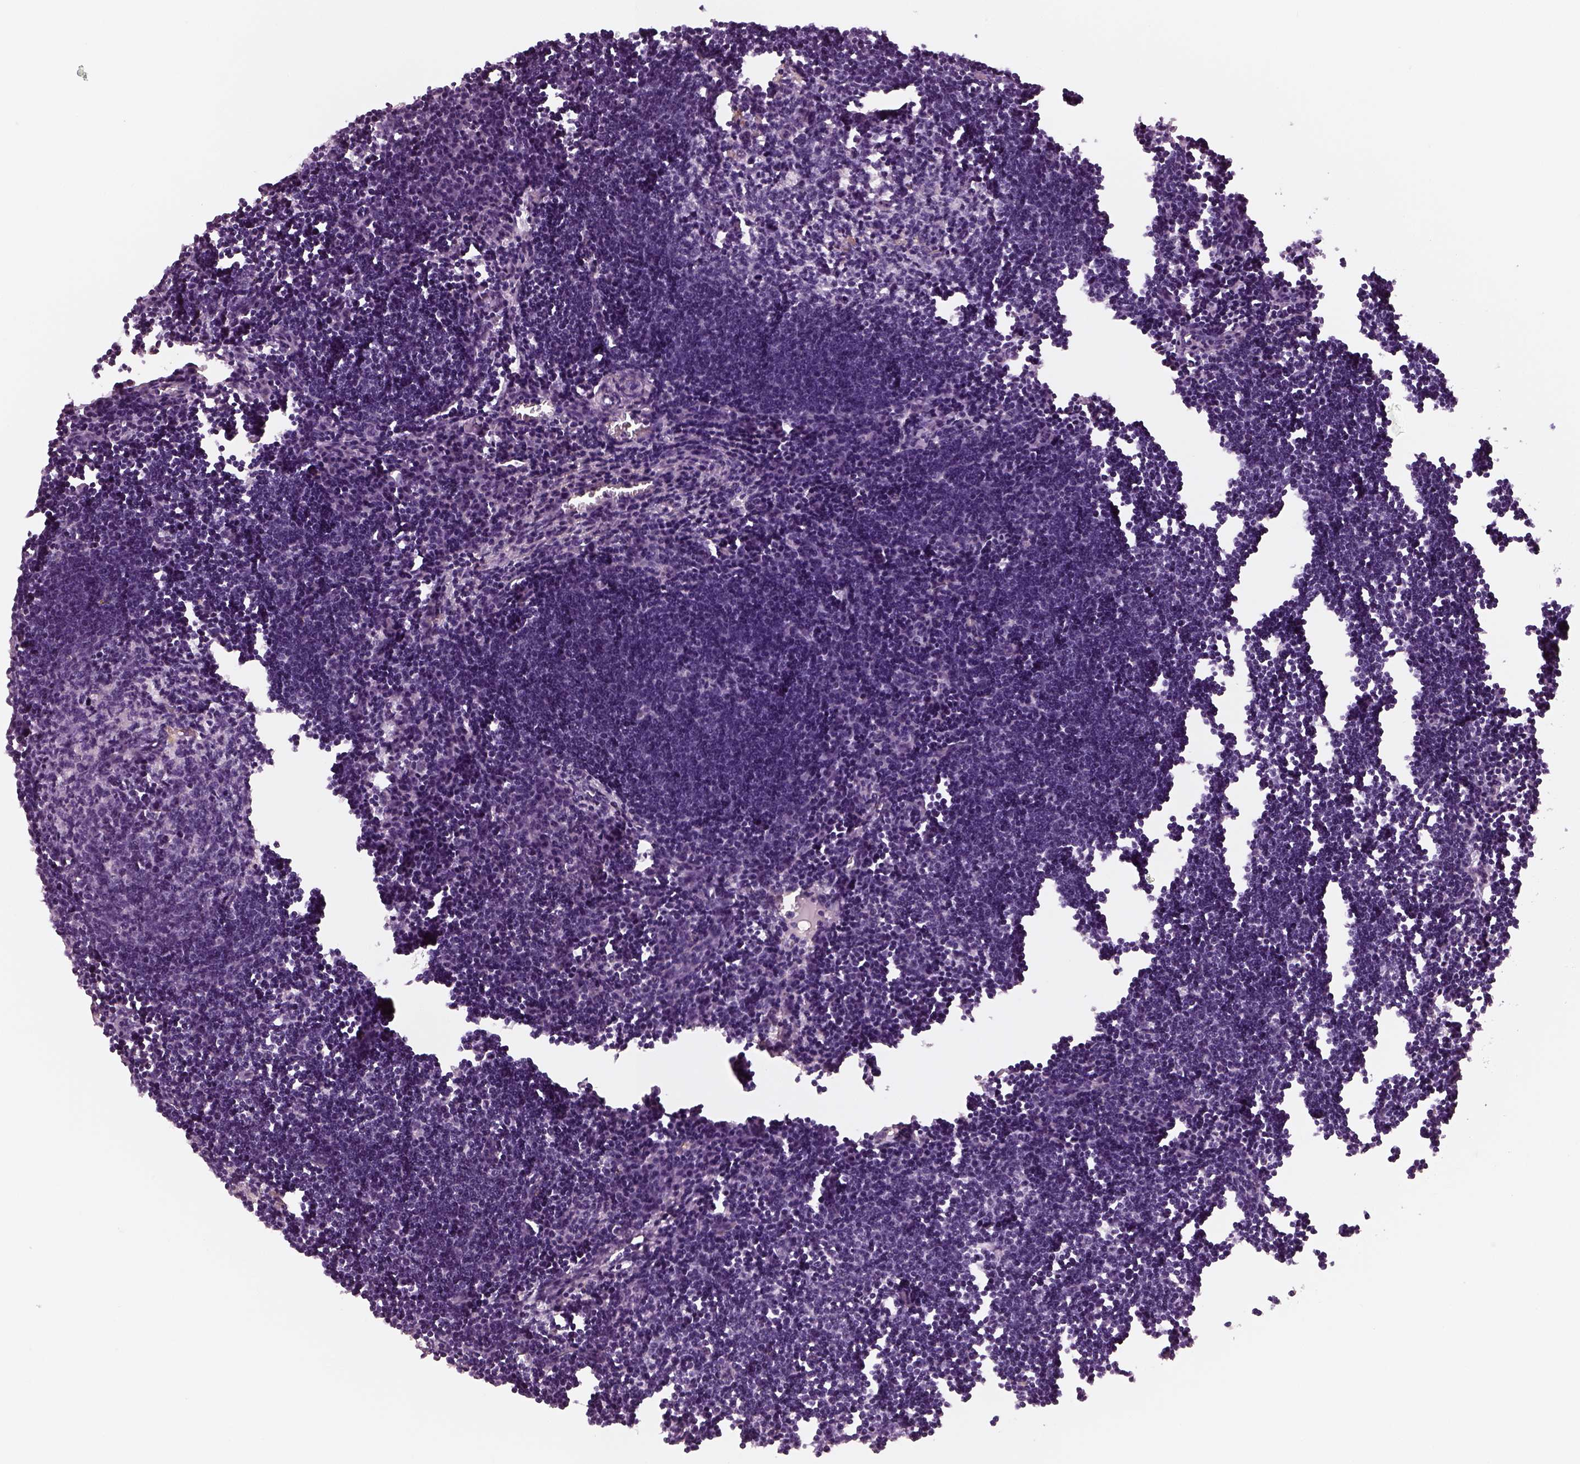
{"staining": {"intensity": "negative", "quantity": "none", "location": "none"}, "tissue": "lymph node", "cell_type": "Germinal center cells", "image_type": "normal", "snomed": [{"axis": "morphology", "description": "Normal tissue, NOS"}, {"axis": "topography", "description": "Lymph node"}], "caption": "Immunohistochemistry (IHC) image of benign lymph node: human lymph node stained with DAB (3,3'-diaminobenzidine) shows no significant protein staining in germinal center cells.", "gene": "TRIM69", "patient": {"sex": "male", "age": 55}}